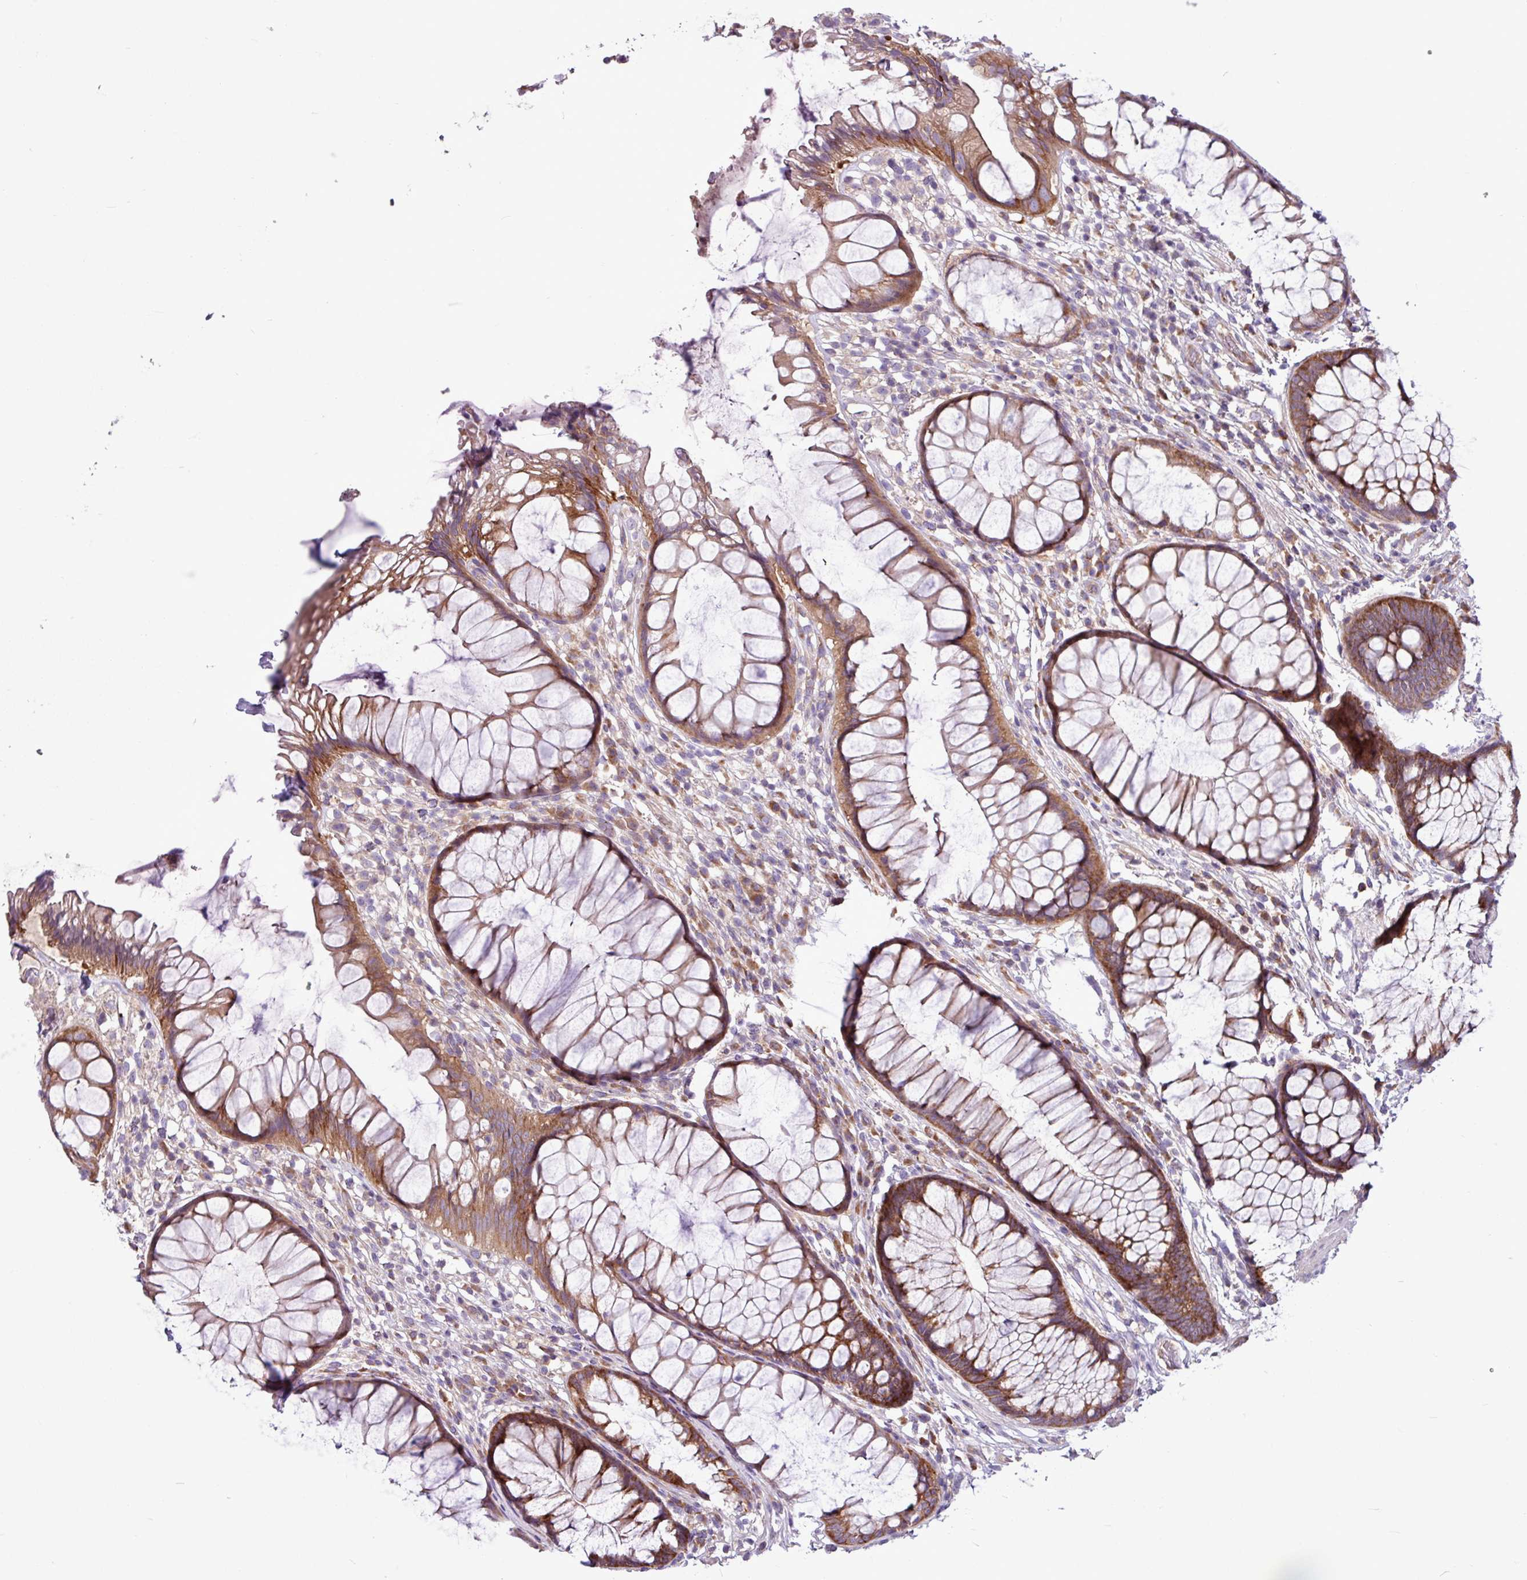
{"staining": {"intensity": "strong", "quantity": ">75%", "location": "cytoplasmic/membranous"}, "tissue": "rectum", "cell_type": "Glandular cells", "image_type": "normal", "snomed": [{"axis": "morphology", "description": "Normal tissue, NOS"}, {"axis": "topography", "description": "Smooth muscle"}, {"axis": "topography", "description": "Rectum"}], "caption": "IHC of unremarkable rectum shows high levels of strong cytoplasmic/membranous staining in approximately >75% of glandular cells. (DAB IHC, brown staining for protein, blue staining for nuclei).", "gene": "MROH2A", "patient": {"sex": "male", "age": 53}}